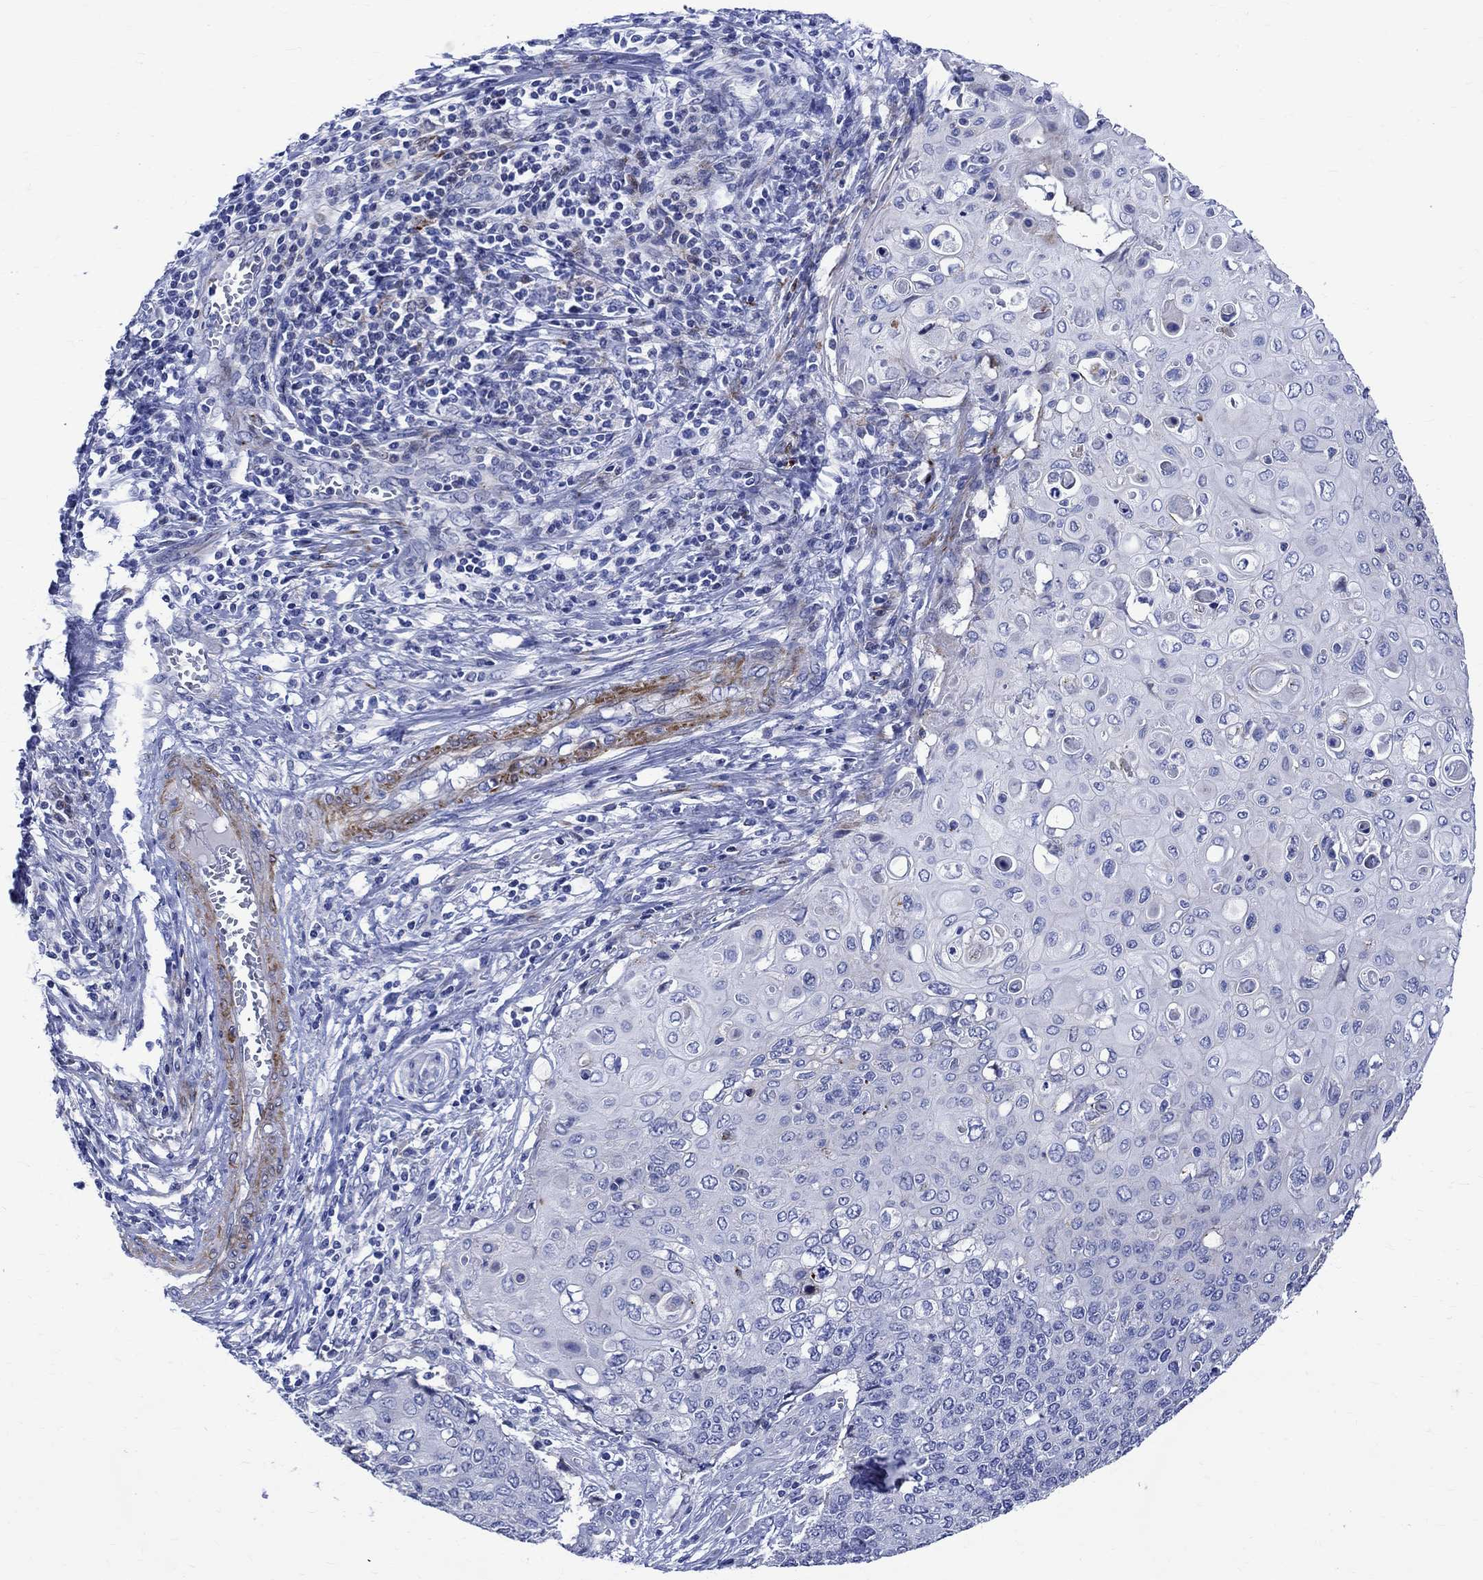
{"staining": {"intensity": "negative", "quantity": "none", "location": "none"}, "tissue": "cervical cancer", "cell_type": "Tumor cells", "image_type": "cancer", "snomed": [{"axis": "morphology", "description": "Squamous cell carcinoma, NOS"}, {"axis": "topography", "description": "Cervix"}], "caption": "There is no significant positivity in tumor cells of cervical squamous cell carcinoma.", "gene": "PARVB", "patient": {"sex": "female", "age": 39}}